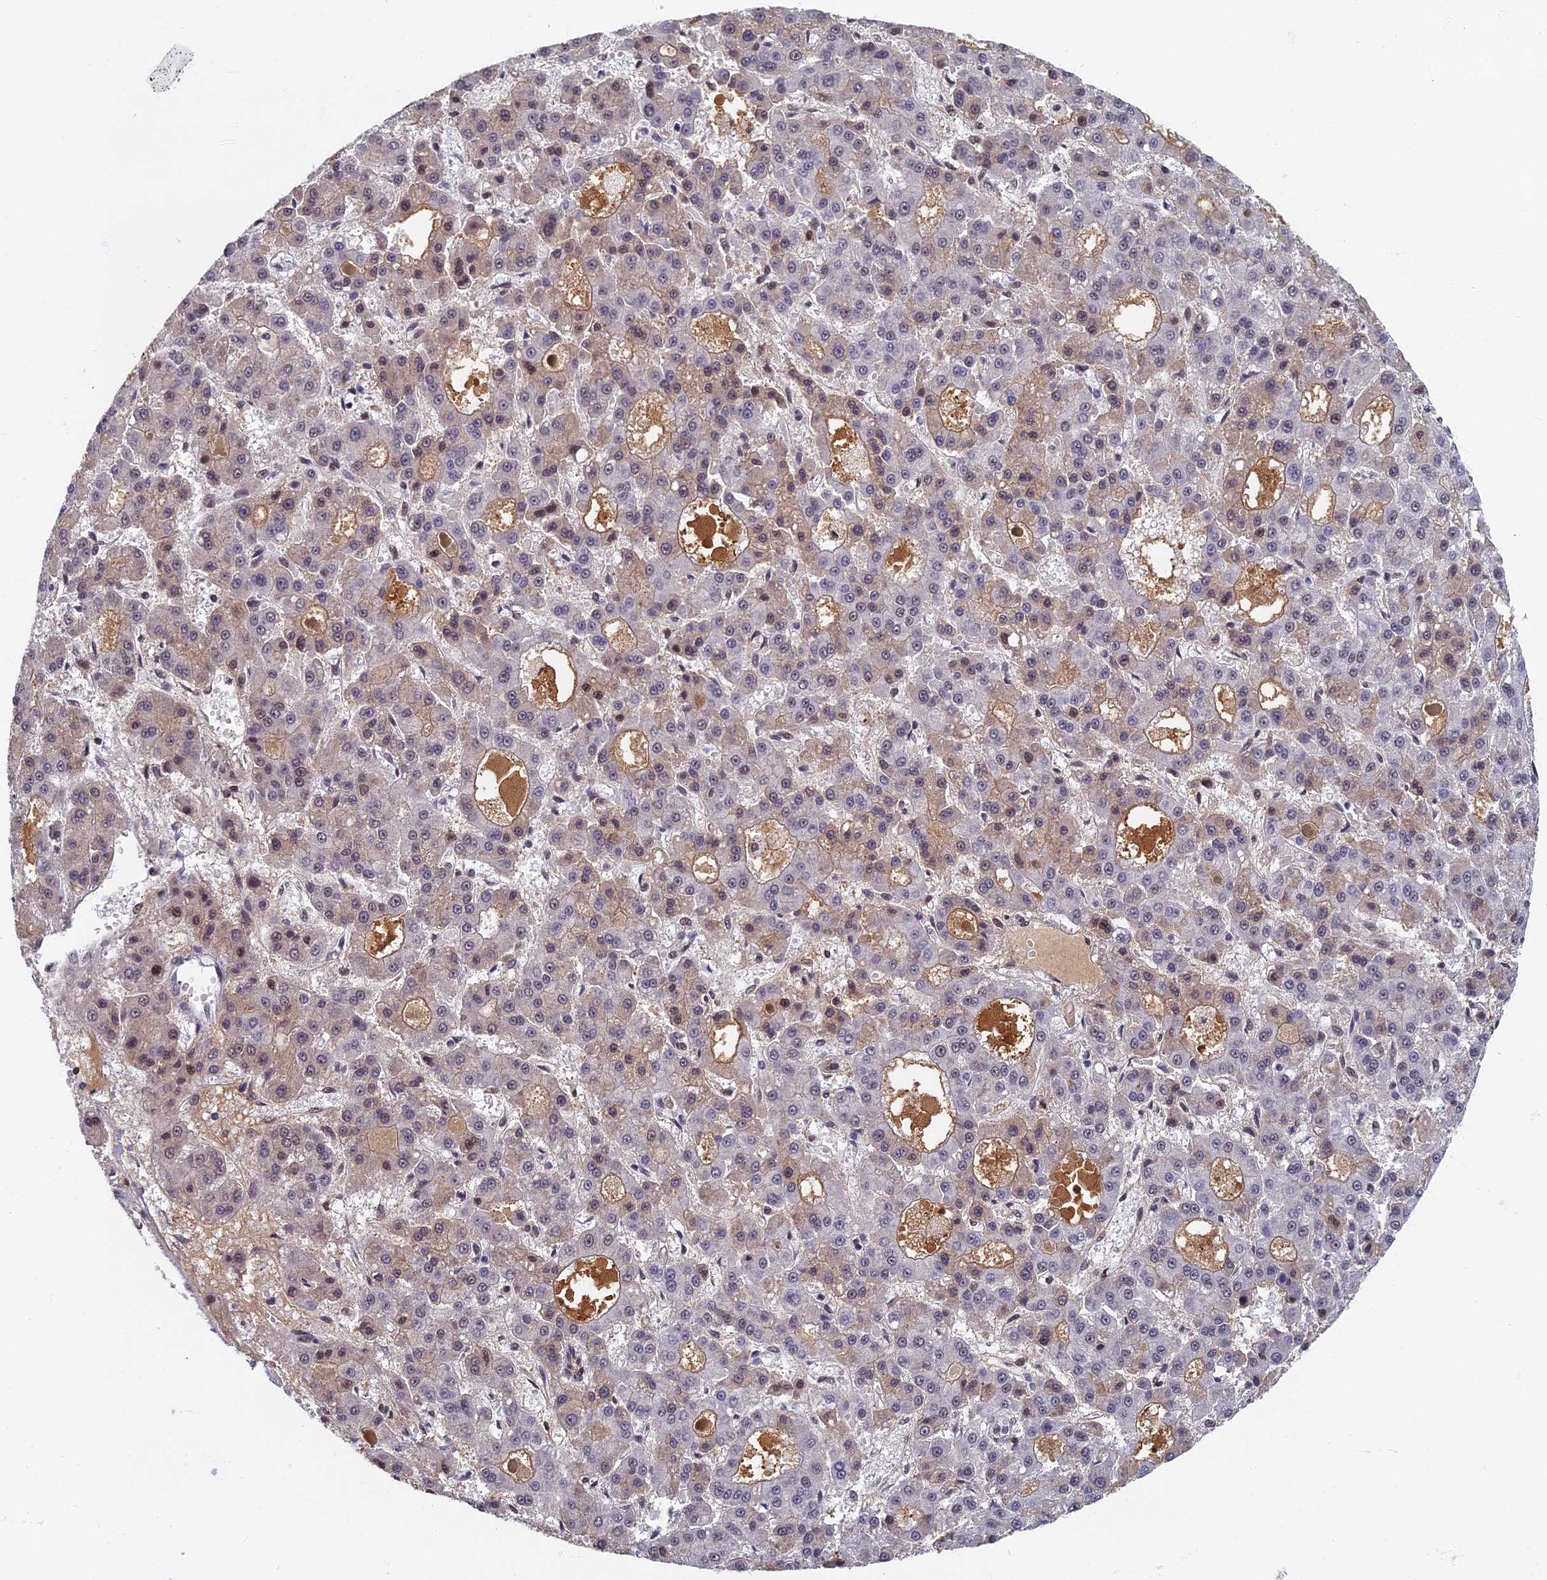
{"staining": {"intensity": "weak", "quantity": "<25%", "location": "cytoplasmic/membranous"}, "tissue": "liver cancer", "cell_type": "Tumor cells", "image_type": "cancer", "snomed": [{"axis": "morphology", "description": "Carcinoma, Hepatocellular, NOS"}, {"axis": "topography", "description": "Liver"}], "caption": "This is an IHC image of liver cancer. There is no staining in tumor cells.", "gene": "TAF13", "patient": {"sex": "male", "age": 70}}